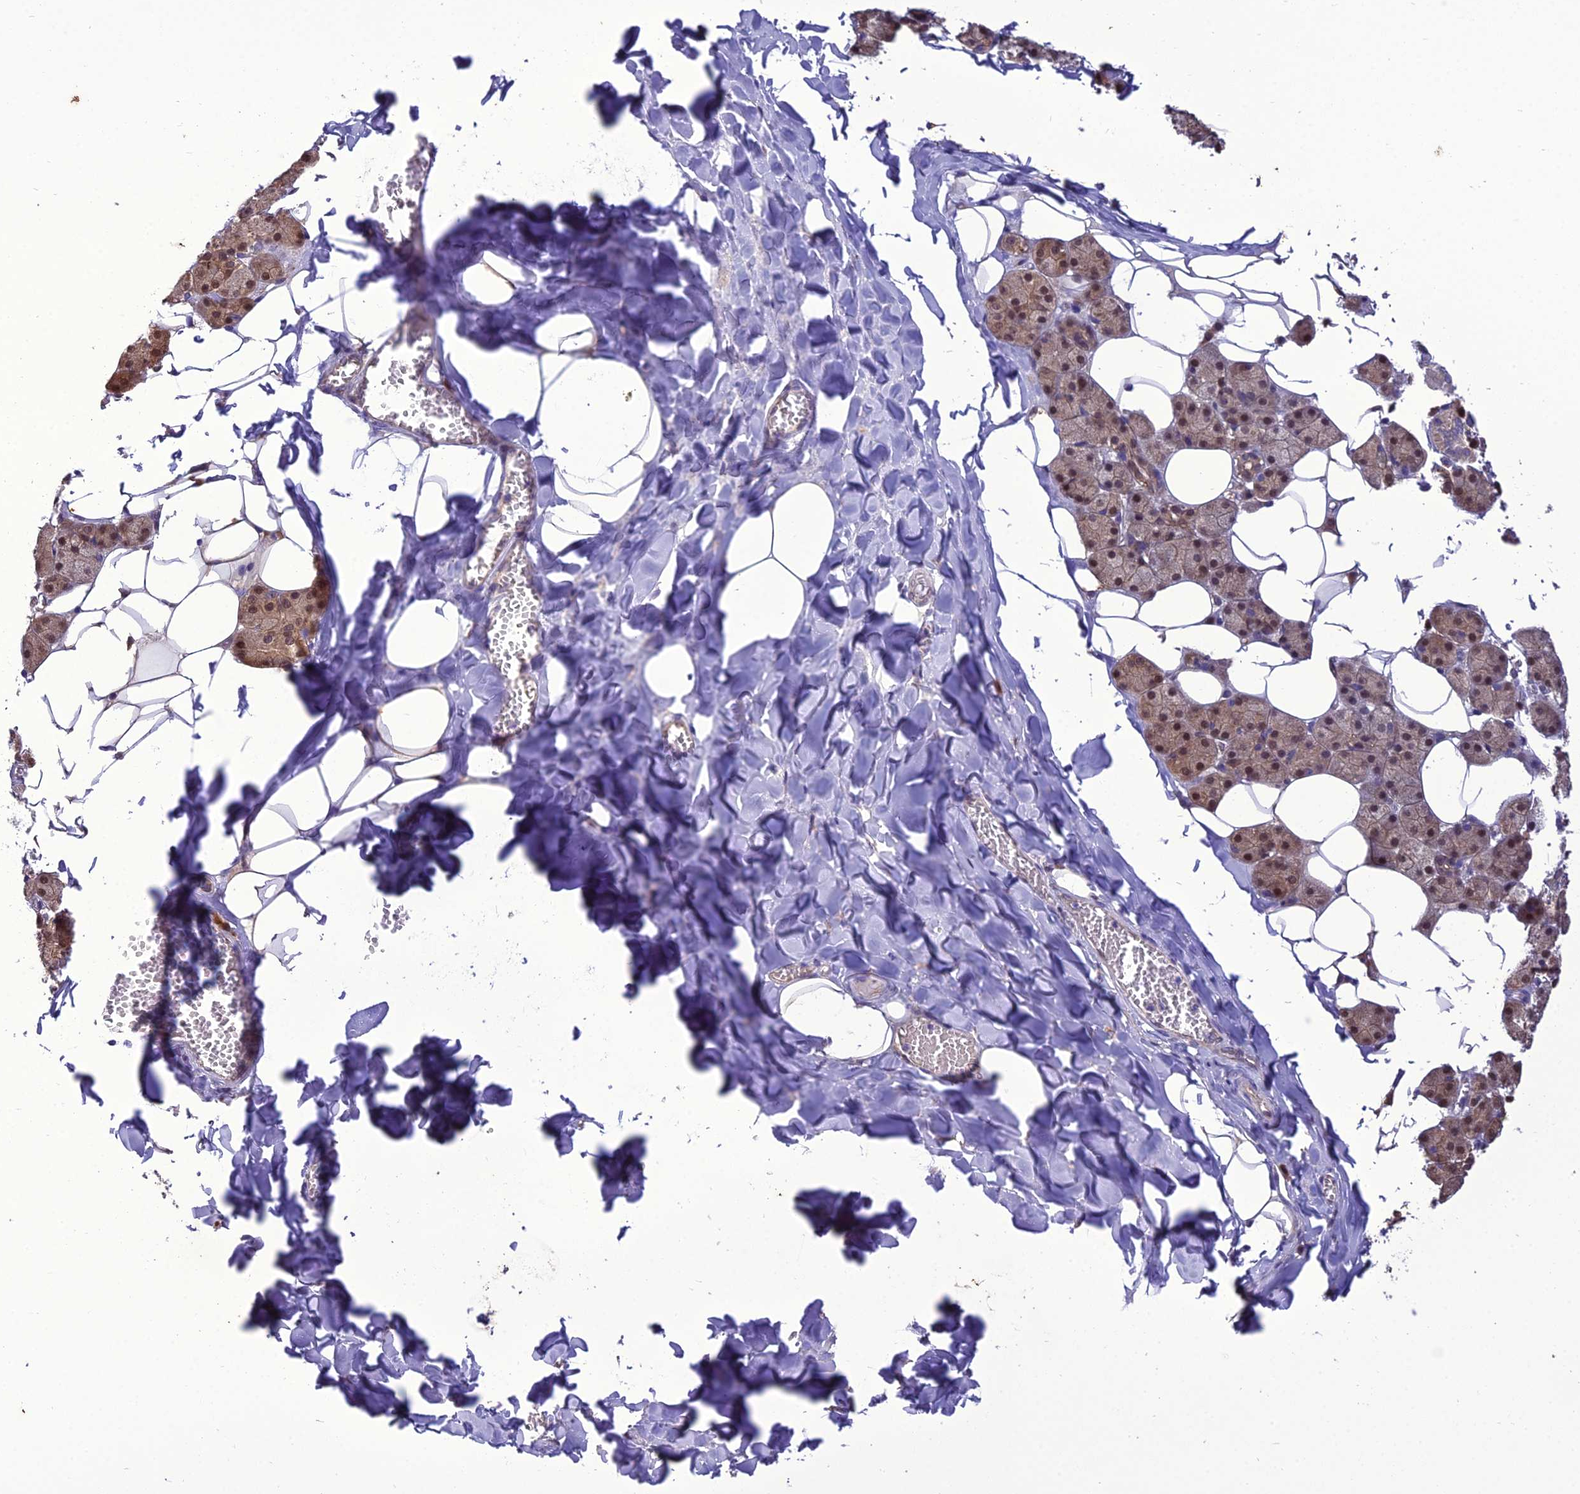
{"staining": {"intensity": "moderate", "quantity": "25%-75%", "location": "cytoplasmic/membranous,nuclear"}, "tissue": "salivary gland", "cell_type": "Glandular cells", "image_type": "normal", "snomed": [{"axis": "morphology", "description": "Normal tissue, NOS"}, {"axis": "topography", "description": "Salivary gland"}], "caption": "Glandular cells show medium levels of moderate cytoplasmic/membranous,nuclear positivity in about 25%-75% of cells in unremarkable salivary gland. (brown staining indicates protein expression, while blue staining denotes nuclei).", "gene": "BORCS6", "patient": {"sex": "female", "age": 33}}